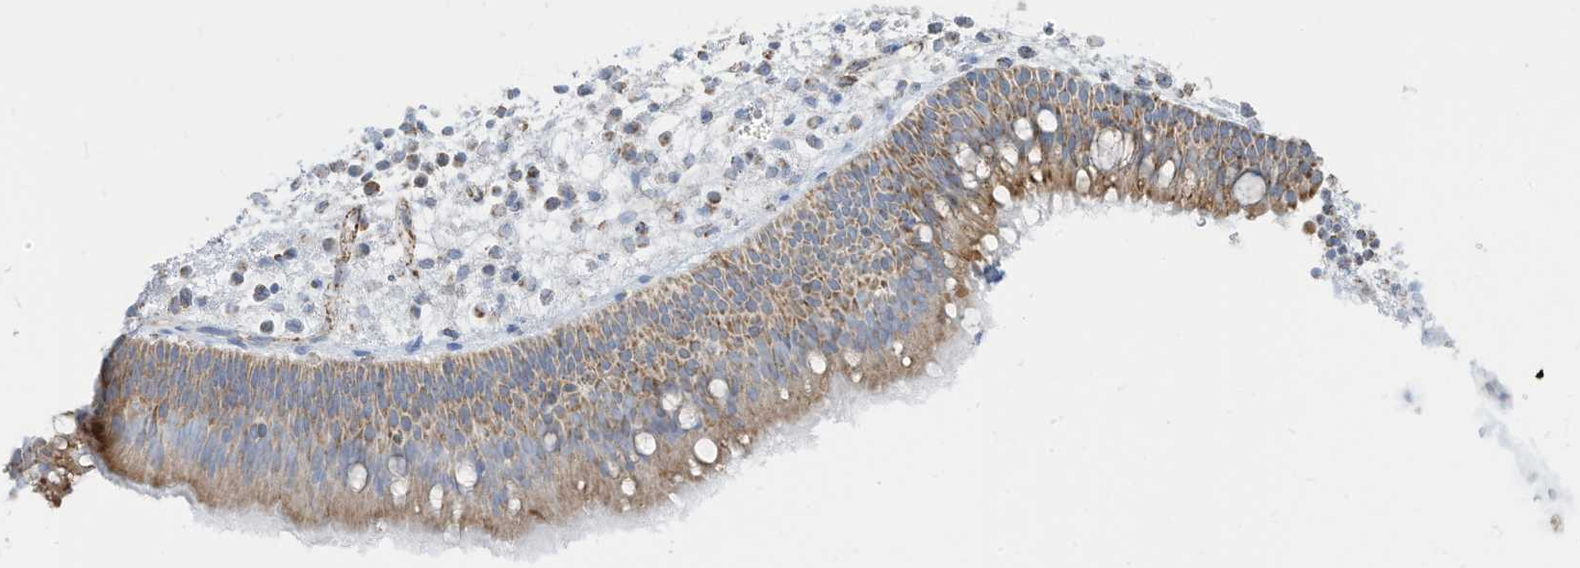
{"staining": {"intensity": "moderate", "quantity": ">75%", "location": "cytoplasmic/membranous"}, "tissue": "nasopharynx", "cell_type": "Respiratory epithelial cells", "image_type": "normal", "snomed": [{"axis": "morphology", "description": "Normal tissue, NOS"}, {"axis": "morphology", "description": "Inflammation, NOS"}, {"axis": "morphology", "description": "Malignant melanoma, Metastatic site"}, {"axis": "topography", "description": "Nasopharynx"}], "caption": "Brown immunohistochemical staining in benign nasopharynx reveals moderate cytoplasmic/membranous staining in approximately >75% of respiratory epithelial cells.", "gene": "ETHE1", "patient": {"sex": "male", "age": 70}}